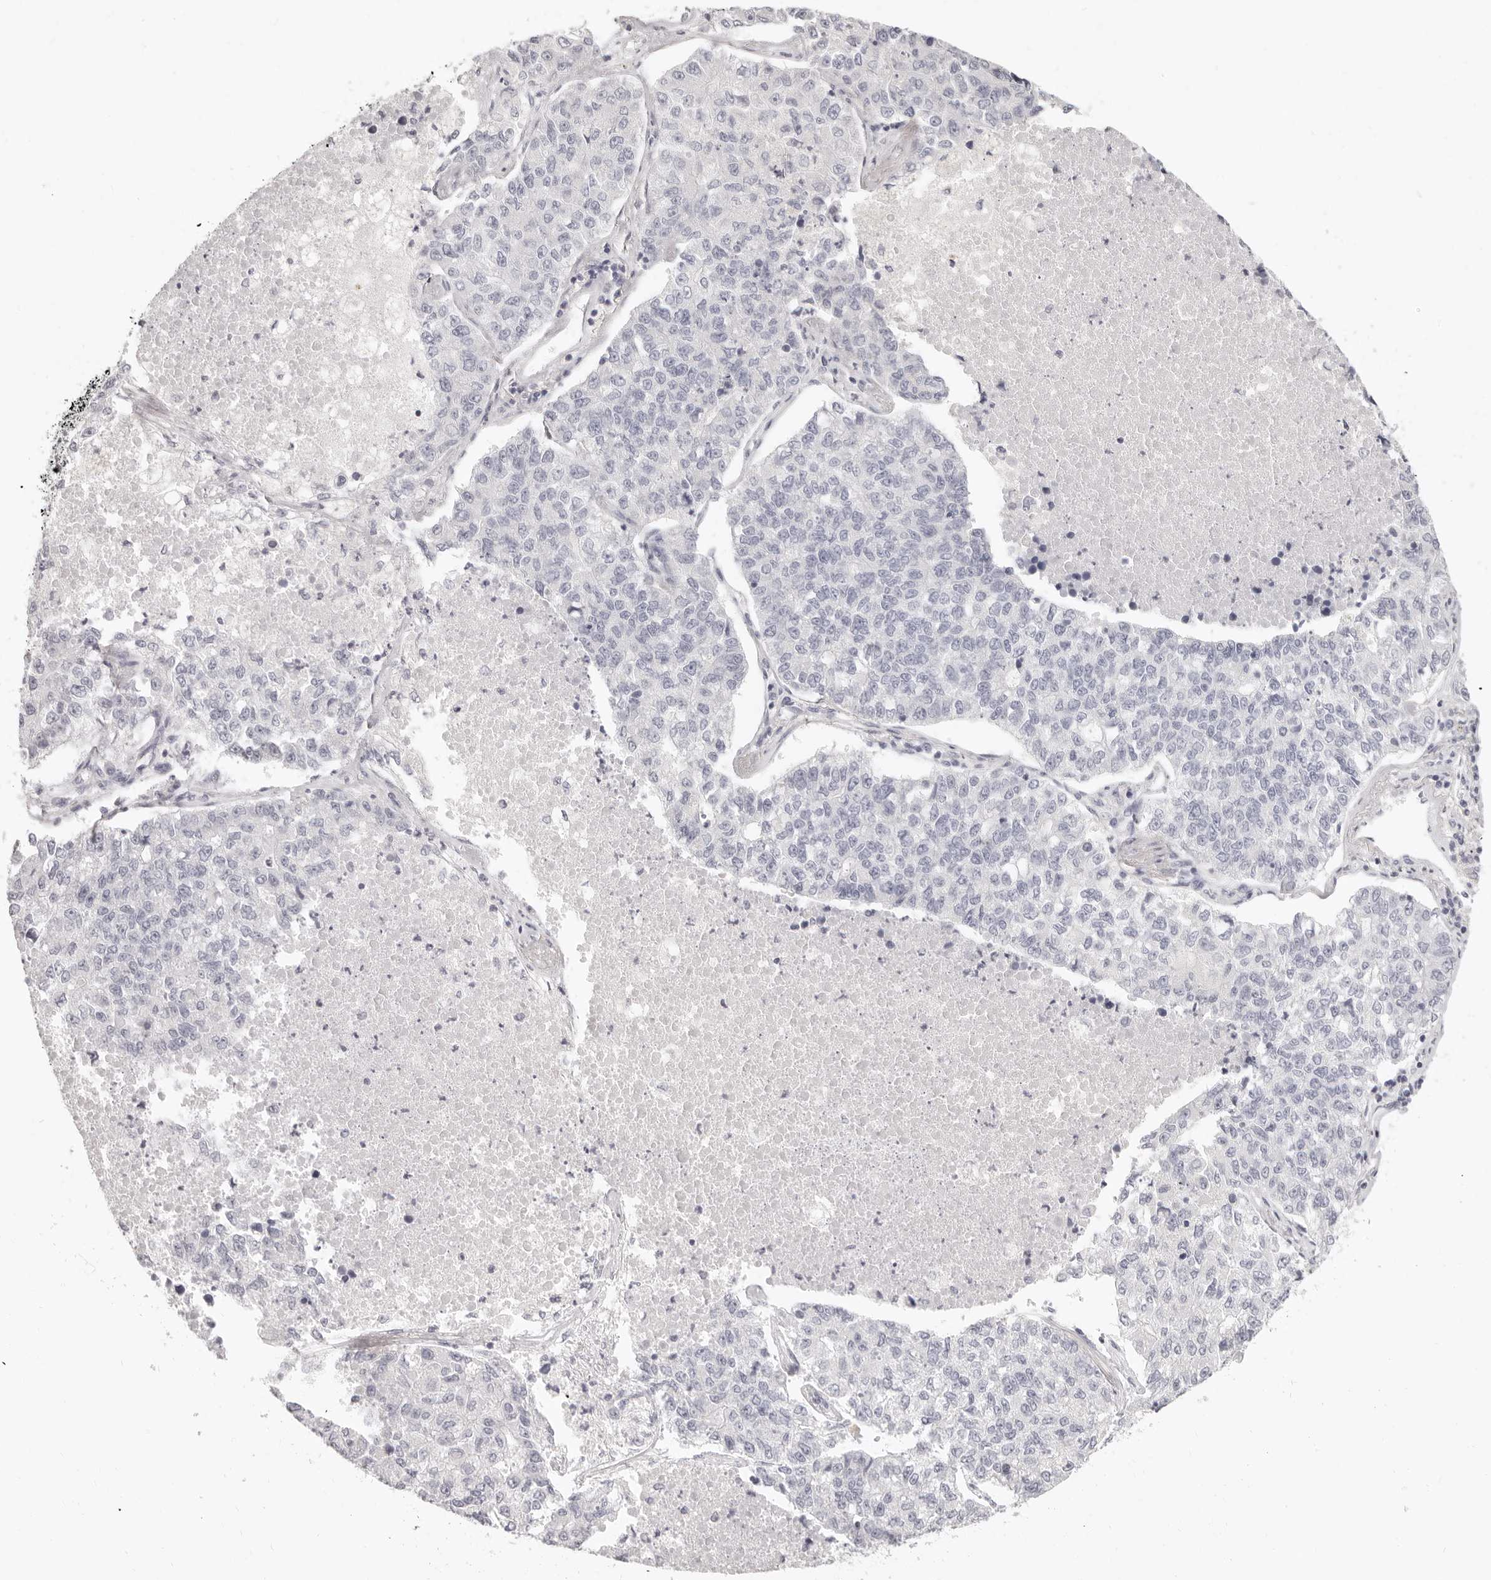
{"staining": {"intensity": "negative", "quantity": "none", "location": "none"}, "tissue": "lung cancer", "cell_type": "Tumor cells", "image_type": "cancer", "snomed": [{"axis": "morphology", "description": "Adenocarcinoma, NOS"}, {"axis": "topography", "description": "Lung"}], "caption": "This is a image of immunohistochemistry staining of lung adenocarcinoma, which shows no expression in tumor cells. The staining was performed using DAB (3,3'-diaminobenzidine) to visualize the protein expression in brown, while the nuclei were stained in blue with hematoxylin (Magnification: 20x).", "gene": "FABP1", "patient": {"sex": "male", "age": 49}}